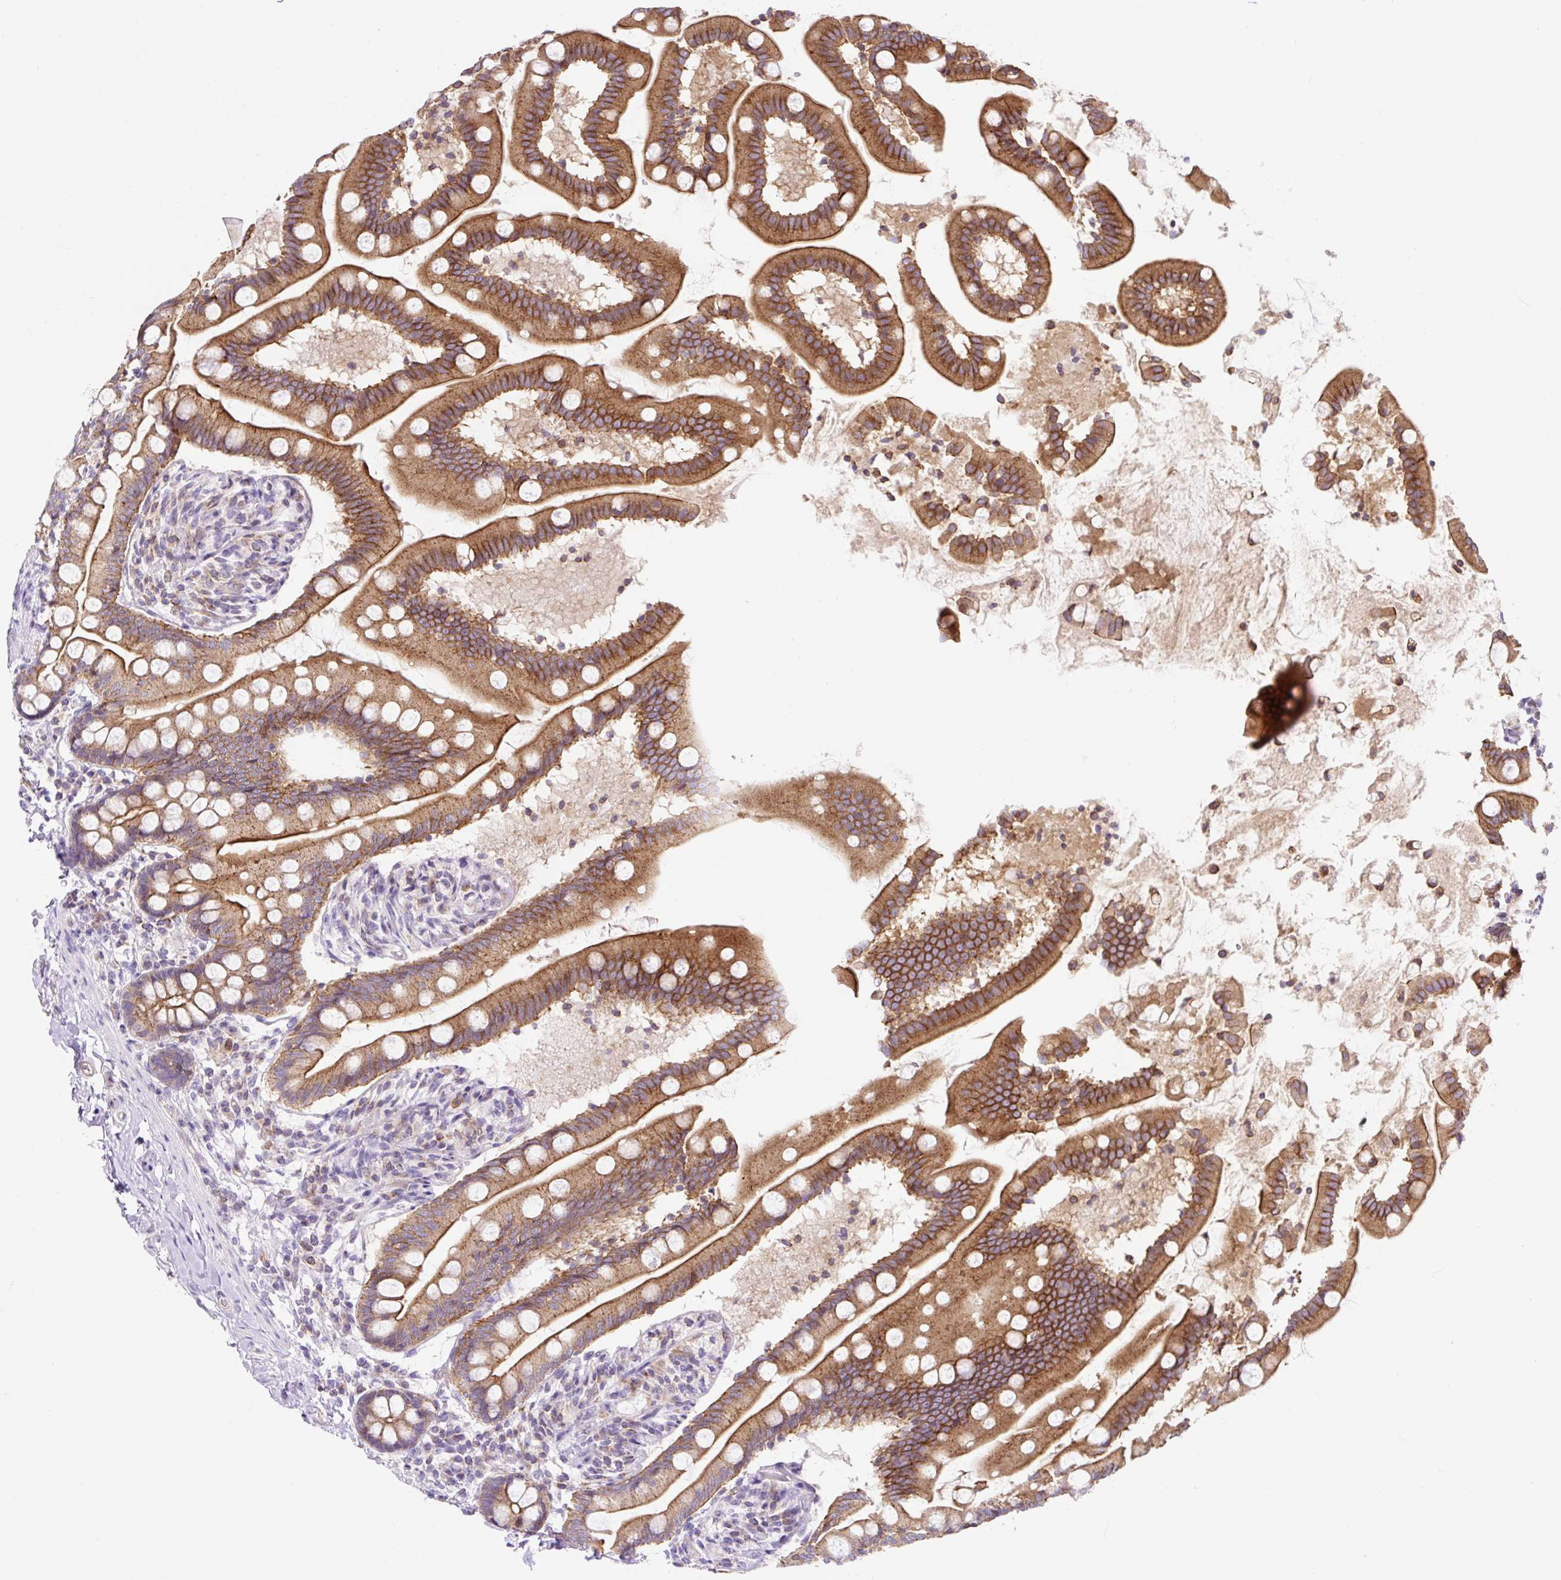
{"staining": {"intensity": "strong", "quantity": ">75%", "location": "cytoplasmic/membranous"}, "tissue": "small intestine", "cell_type": "Glandular cells", "image_type": "normal", "snomed": [{"axis": "morphology", "description": "Normal tissue, NOS"}, {"axis": "topography", "description": "Small intestine"}], "caption": "A photomicrograph of human small intestine stained for a protein reveals strong cytoplasmic/membranous brown staining in glandular cells. (Brightfield microscopy of DAB IHC at high magnification).", "gene": "HIP1R", "patient": {"sex": "female", "age": 64}}